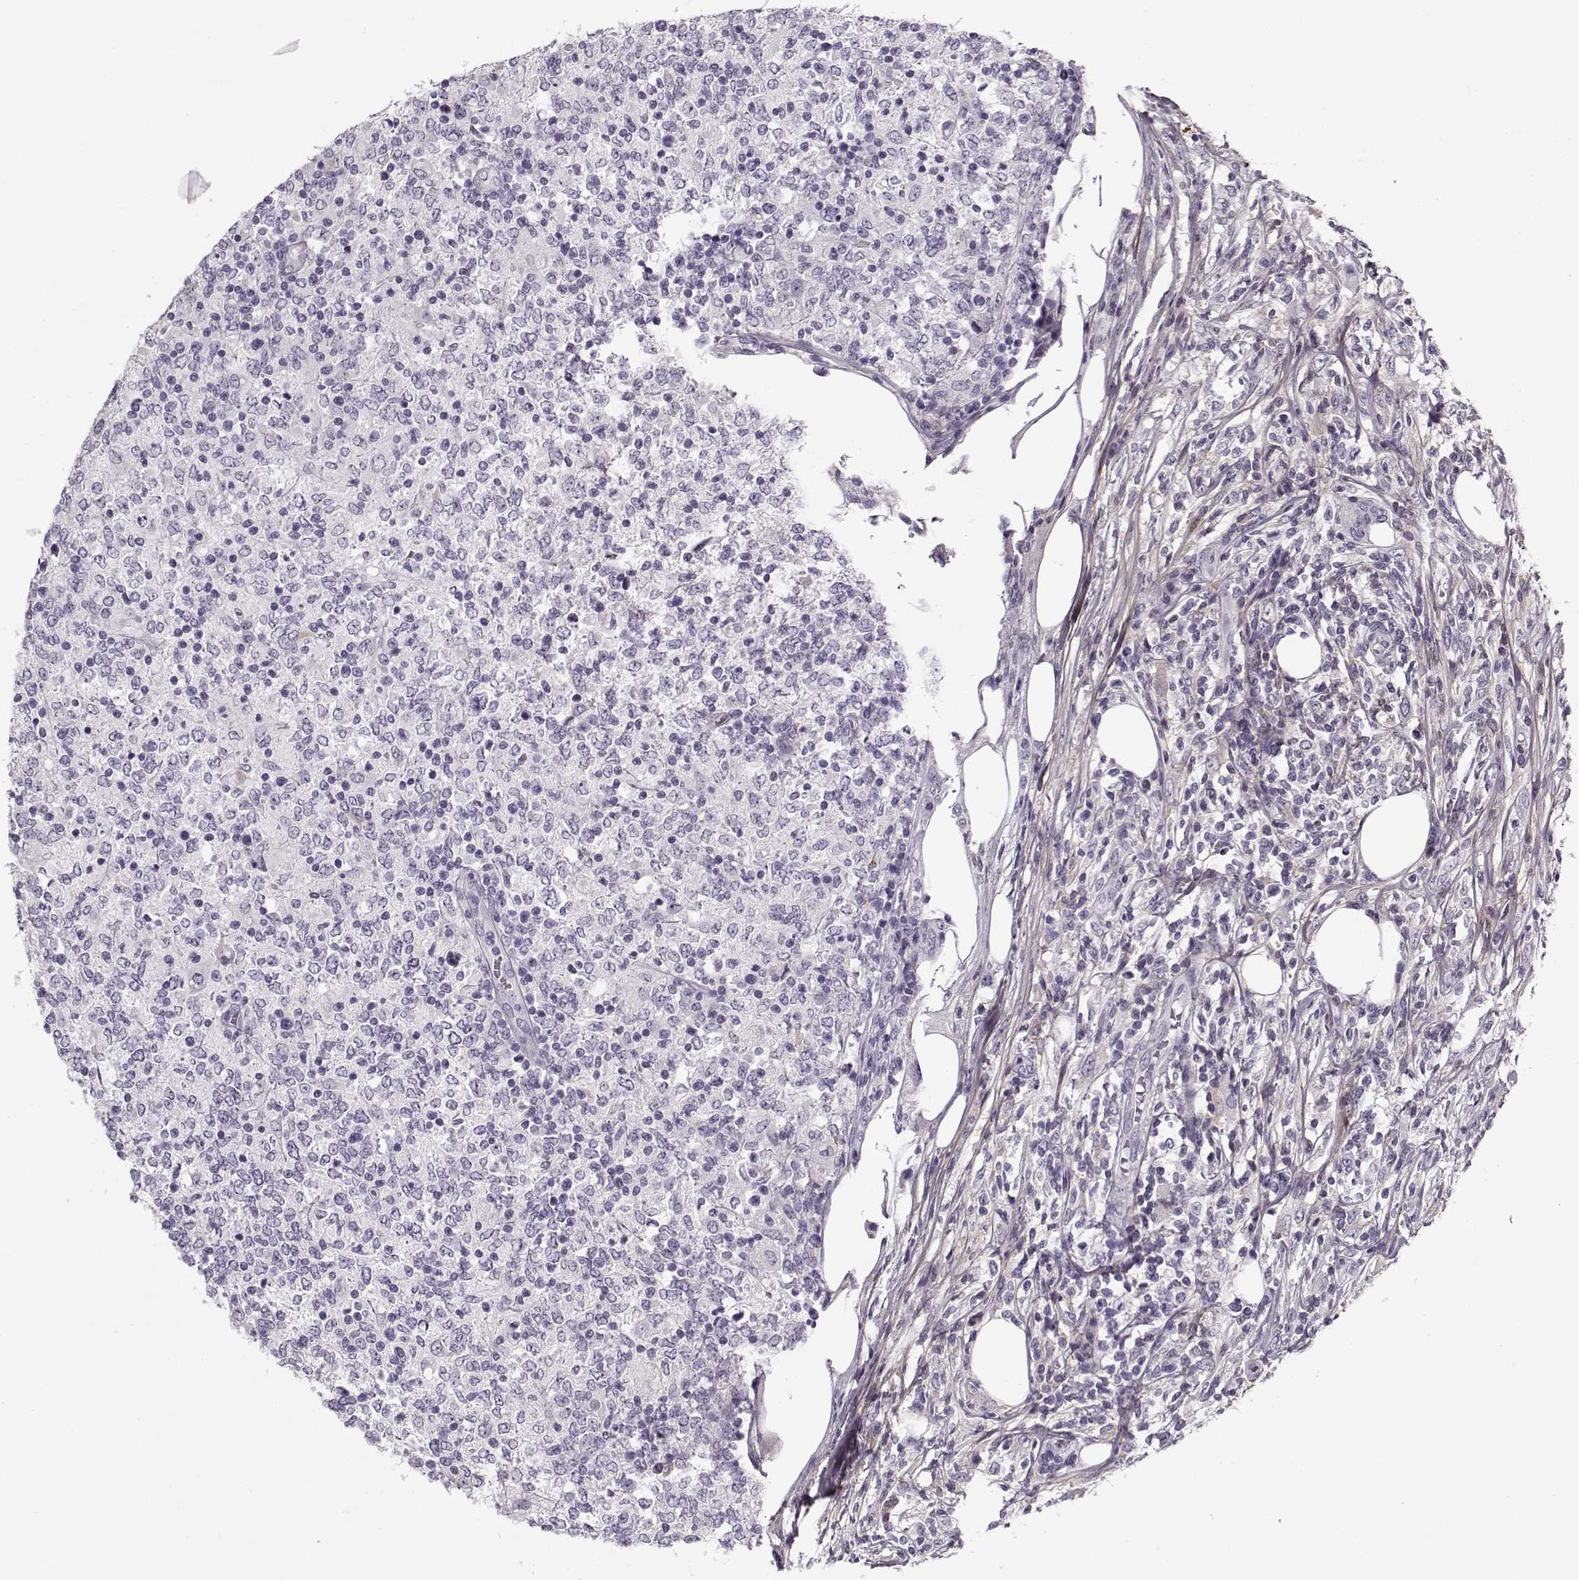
{"staining": {"intensity": "negative", "quantity": "none", "location": "none"}, "tissue": "lymphoma", "cell_type": "Tumor cells", "image_type": "cancer", "snomed": [{"axis": "morphology", "description": "Malignant lymphoma, non-Hodgkin's type, High grade"}, {"axis": "topography", "description": "Lymph node"}], "caption": "Photomicrograph shows no significant protein staining in tumor cells of lymphoma. (DAB IHC visualized using brightfield microscopy, high magnification).", "gene": "LUM", "patient": {"sex": "female", "age": 84}}